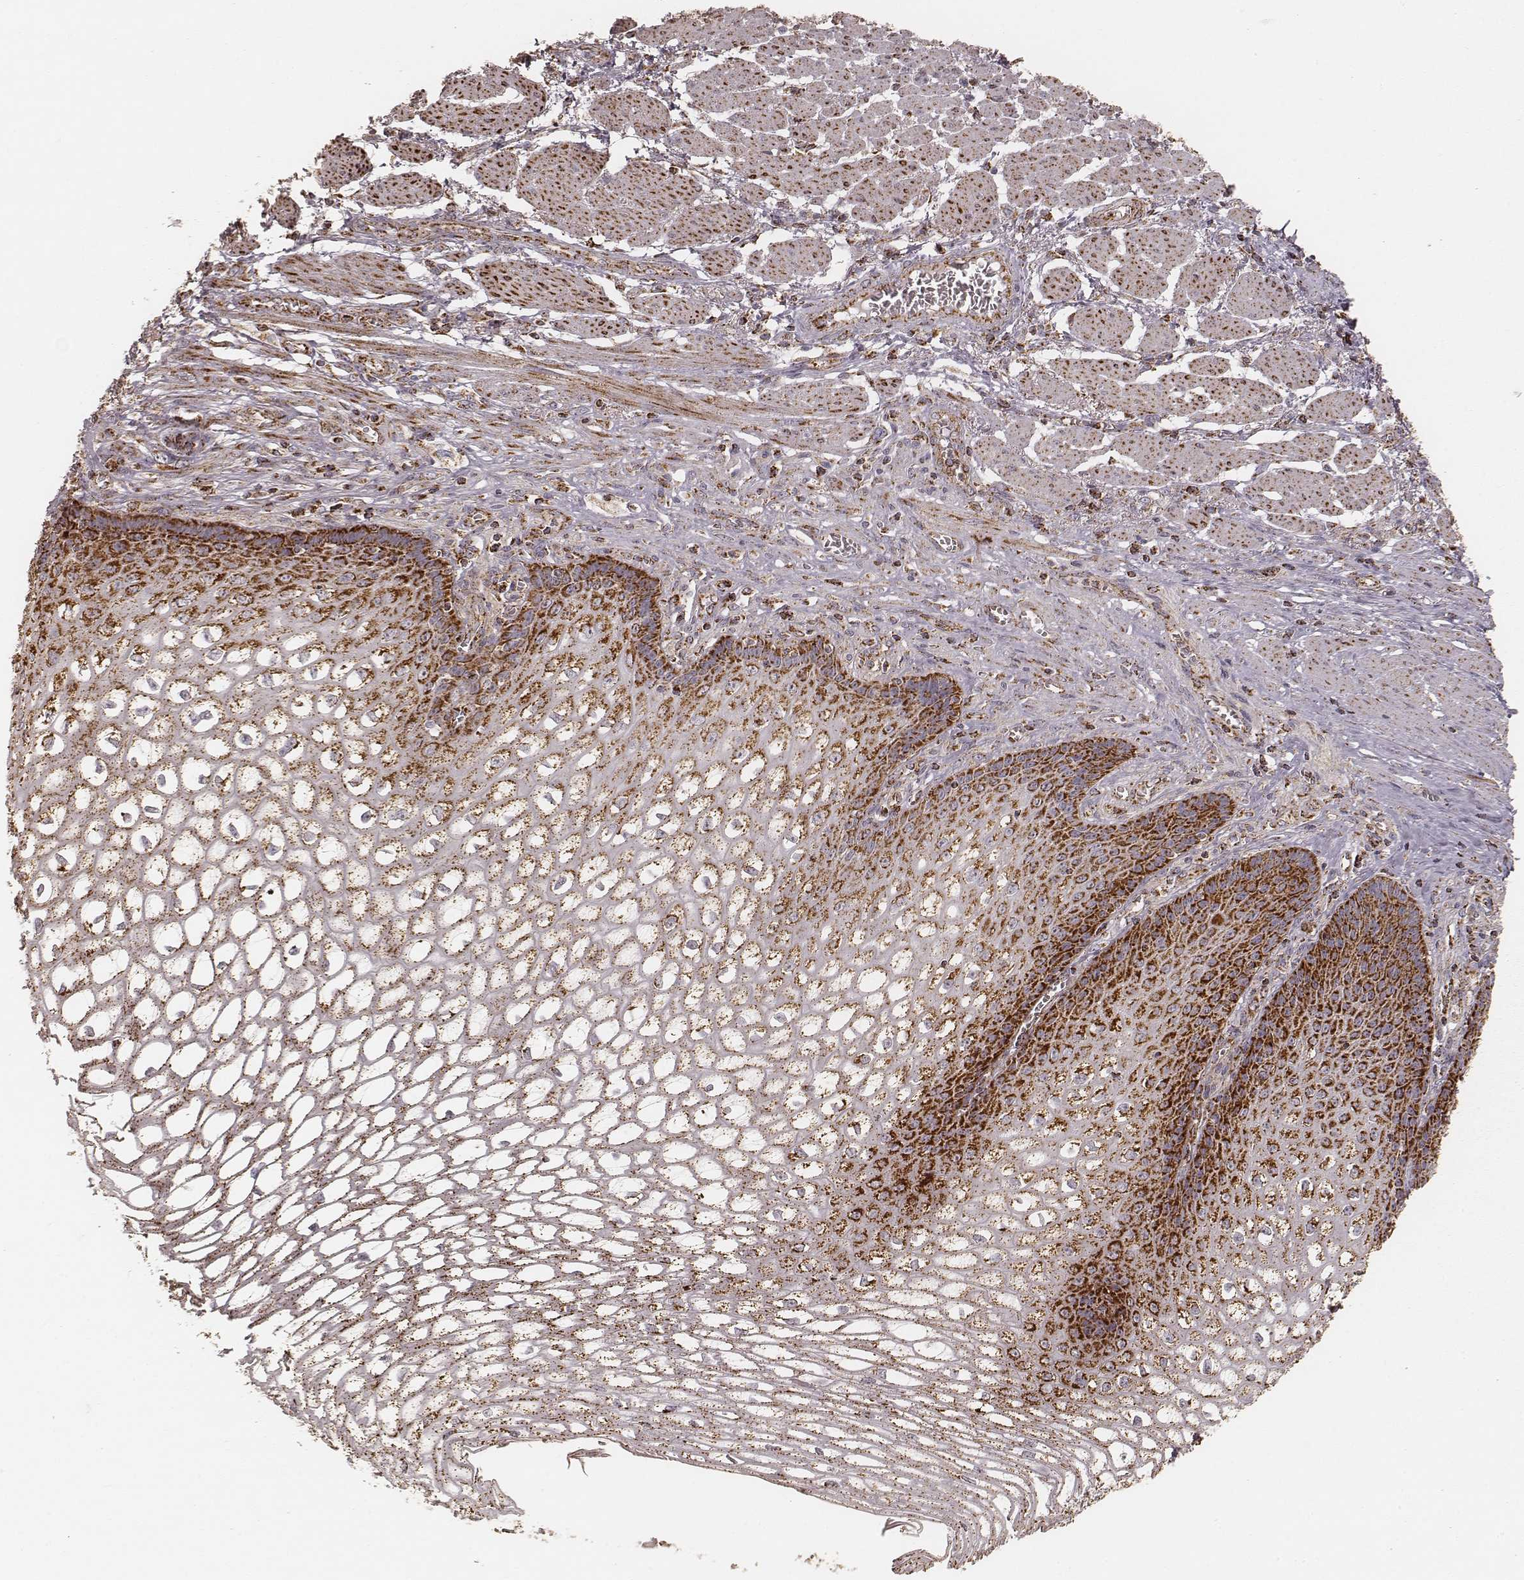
{"staining": {"intensity": "strong", "quantity": ">75%", "location": "cytoplasmic/membranous"}, "tissue": "esophagus", "cell_type": "Squamous epithelial cells", "image_type": "normal", "snomed": [{"axis": "morphology", "description": "Normal tissue, NOS"}, {"axis": "topography", "description": "Esophagus"}], "caption": "Immunohistochemical staining of normal esophagus exhibits >75% levels of strong cytoplasmic/membranous protein positivity in approximately >75% of squamous epithelial cells. Immunohistochemistry (ihc) stains the protein of interest in brown and the nuclei are stained blue.", "gene": "CS", "patient": {"sex": "male", "age": 58}}